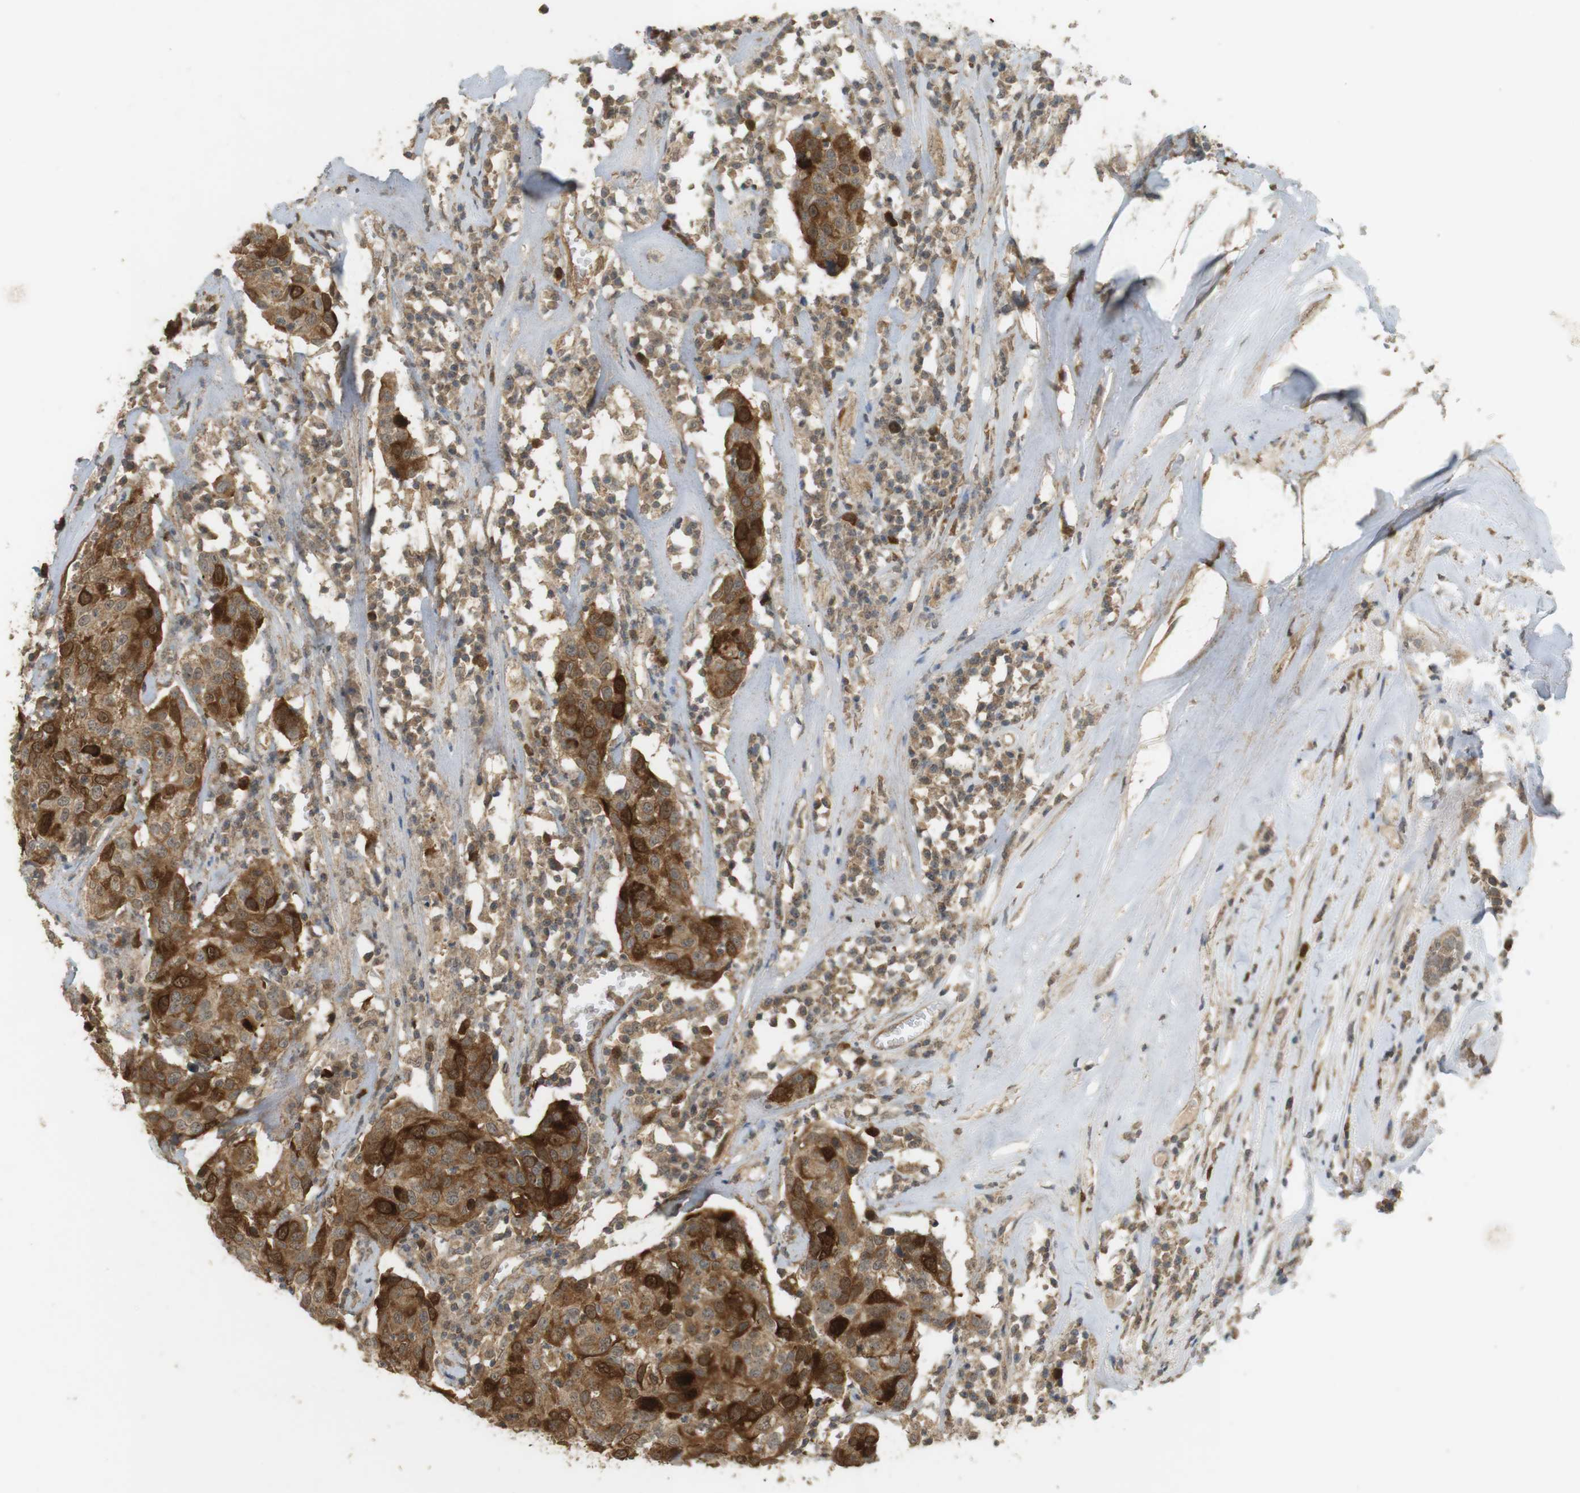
{"staining": {"intensity": "strong", "quantity": ">75%", "location": "cytoplasmic/membranous"}, "tissue": "head and neck cancer", "cell_type": "Tumor cells", "image_type": "cancer", "snomed": [{"axis": "morphology", "description": "Adenocarcinoma, NOS"}, {"axis": "topography", "description": "Salivary gland"}, {"axis": "topography", "description": "Head-Neck"}], "caption": "Tumor cells display high levels of strong cytoplasmic/membranous staining in about >75% of cells in human head and neck cancer (adenocarcinoma).", "gene": "TTK", "patient": {"sex": "female", "age": 65}}